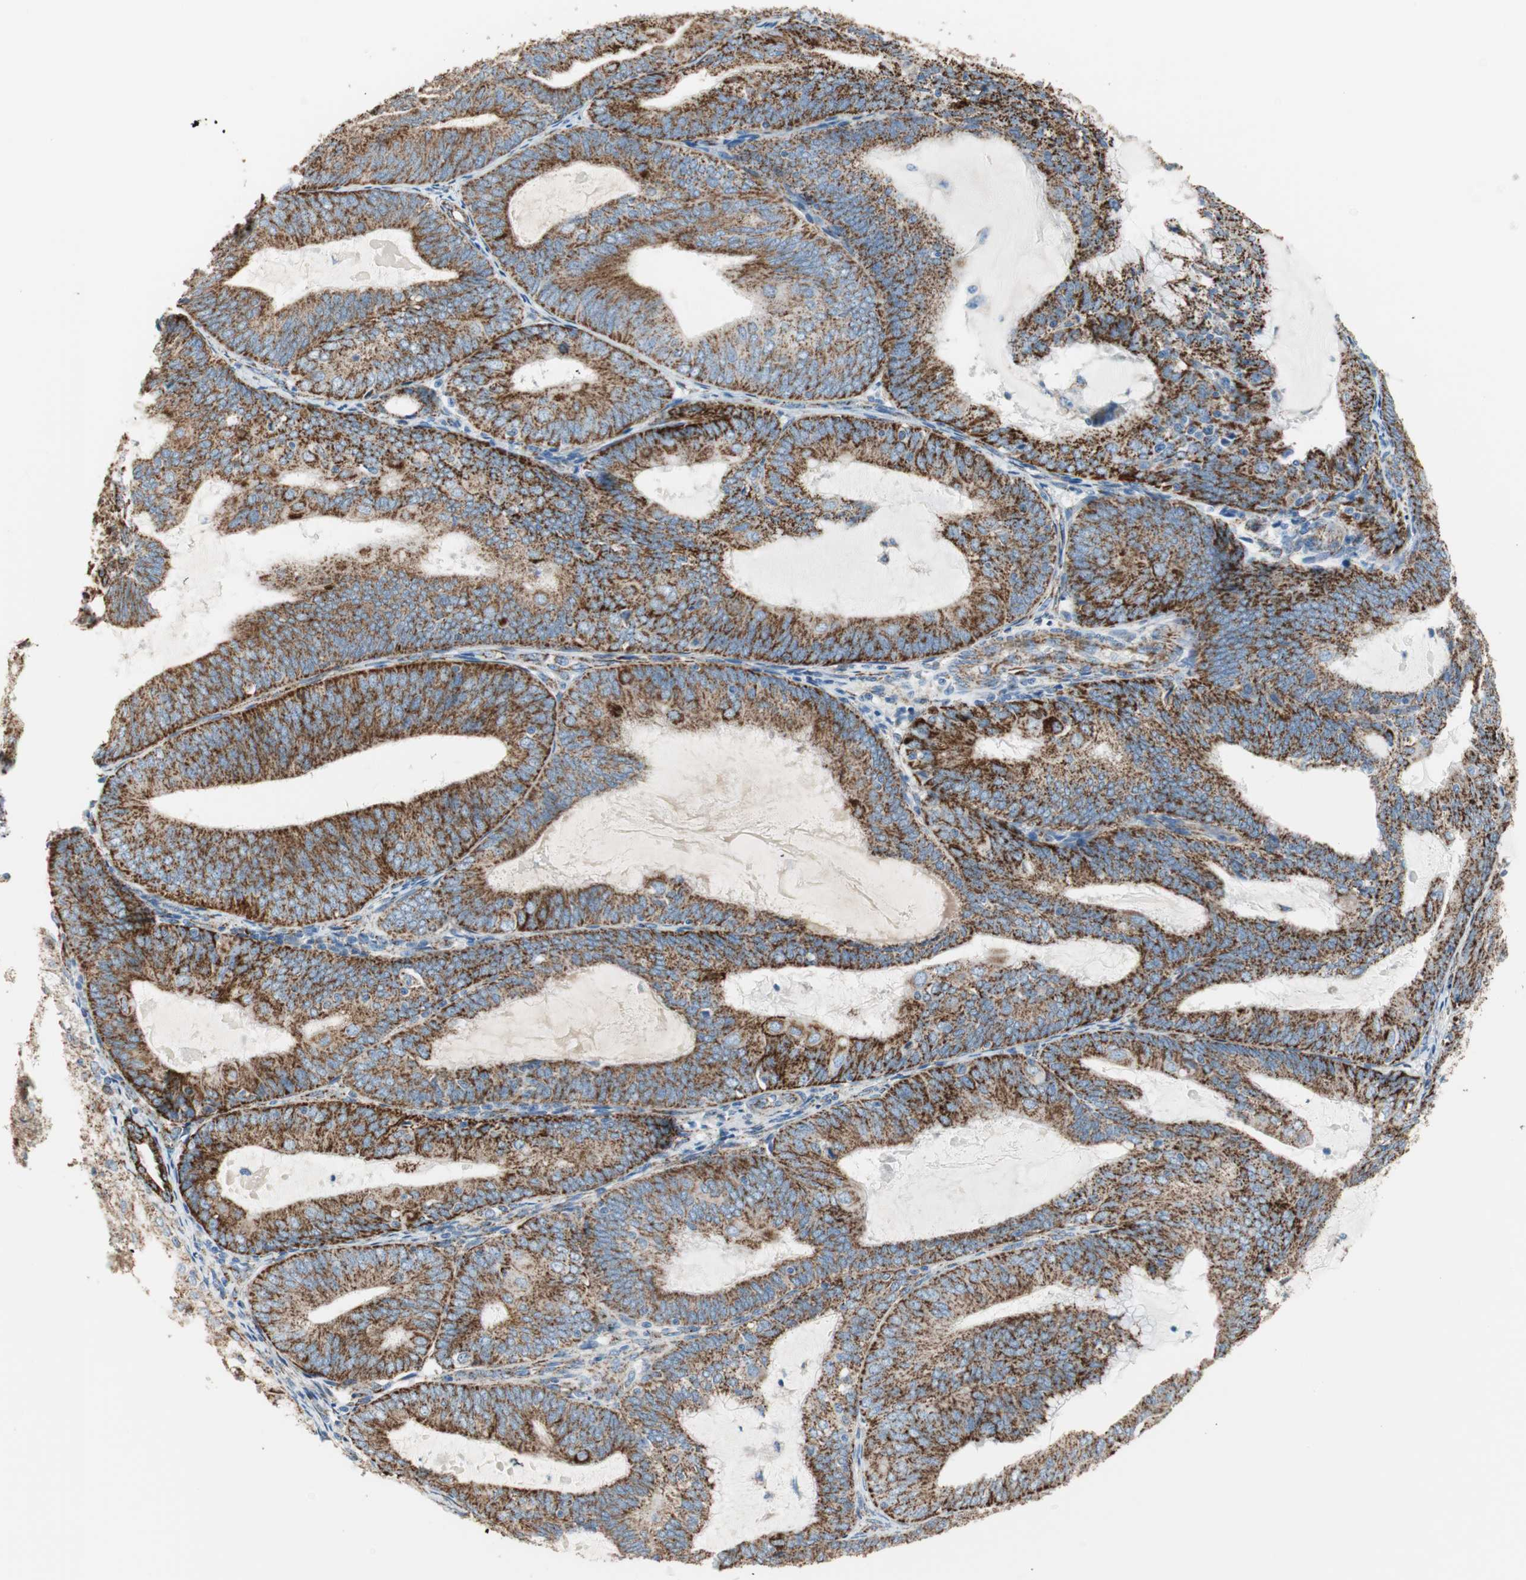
{"staining": {"intensity": "strong", "quantity": ">75%", "location": "cytoplasmic/membranous"}, "tissue": "endometrial cancer", "cell_type": "Tumor cells", "image_type": "cancer", "snomed": [{"axis": "morphology", "description": "Adenocarcinoma, NOS"}, {"axis": "topography", "description": "Endometrium"}], "caption": "An IHC micrograph of neoplastic tissue is shown. Protein staining in brown shows strong cytoplasmic/membranous positivity in endometrial cancer (adenocarcinoma) within tumor cells.", "gene": "TST", "patient": {"sex": "female", "age": 81}}